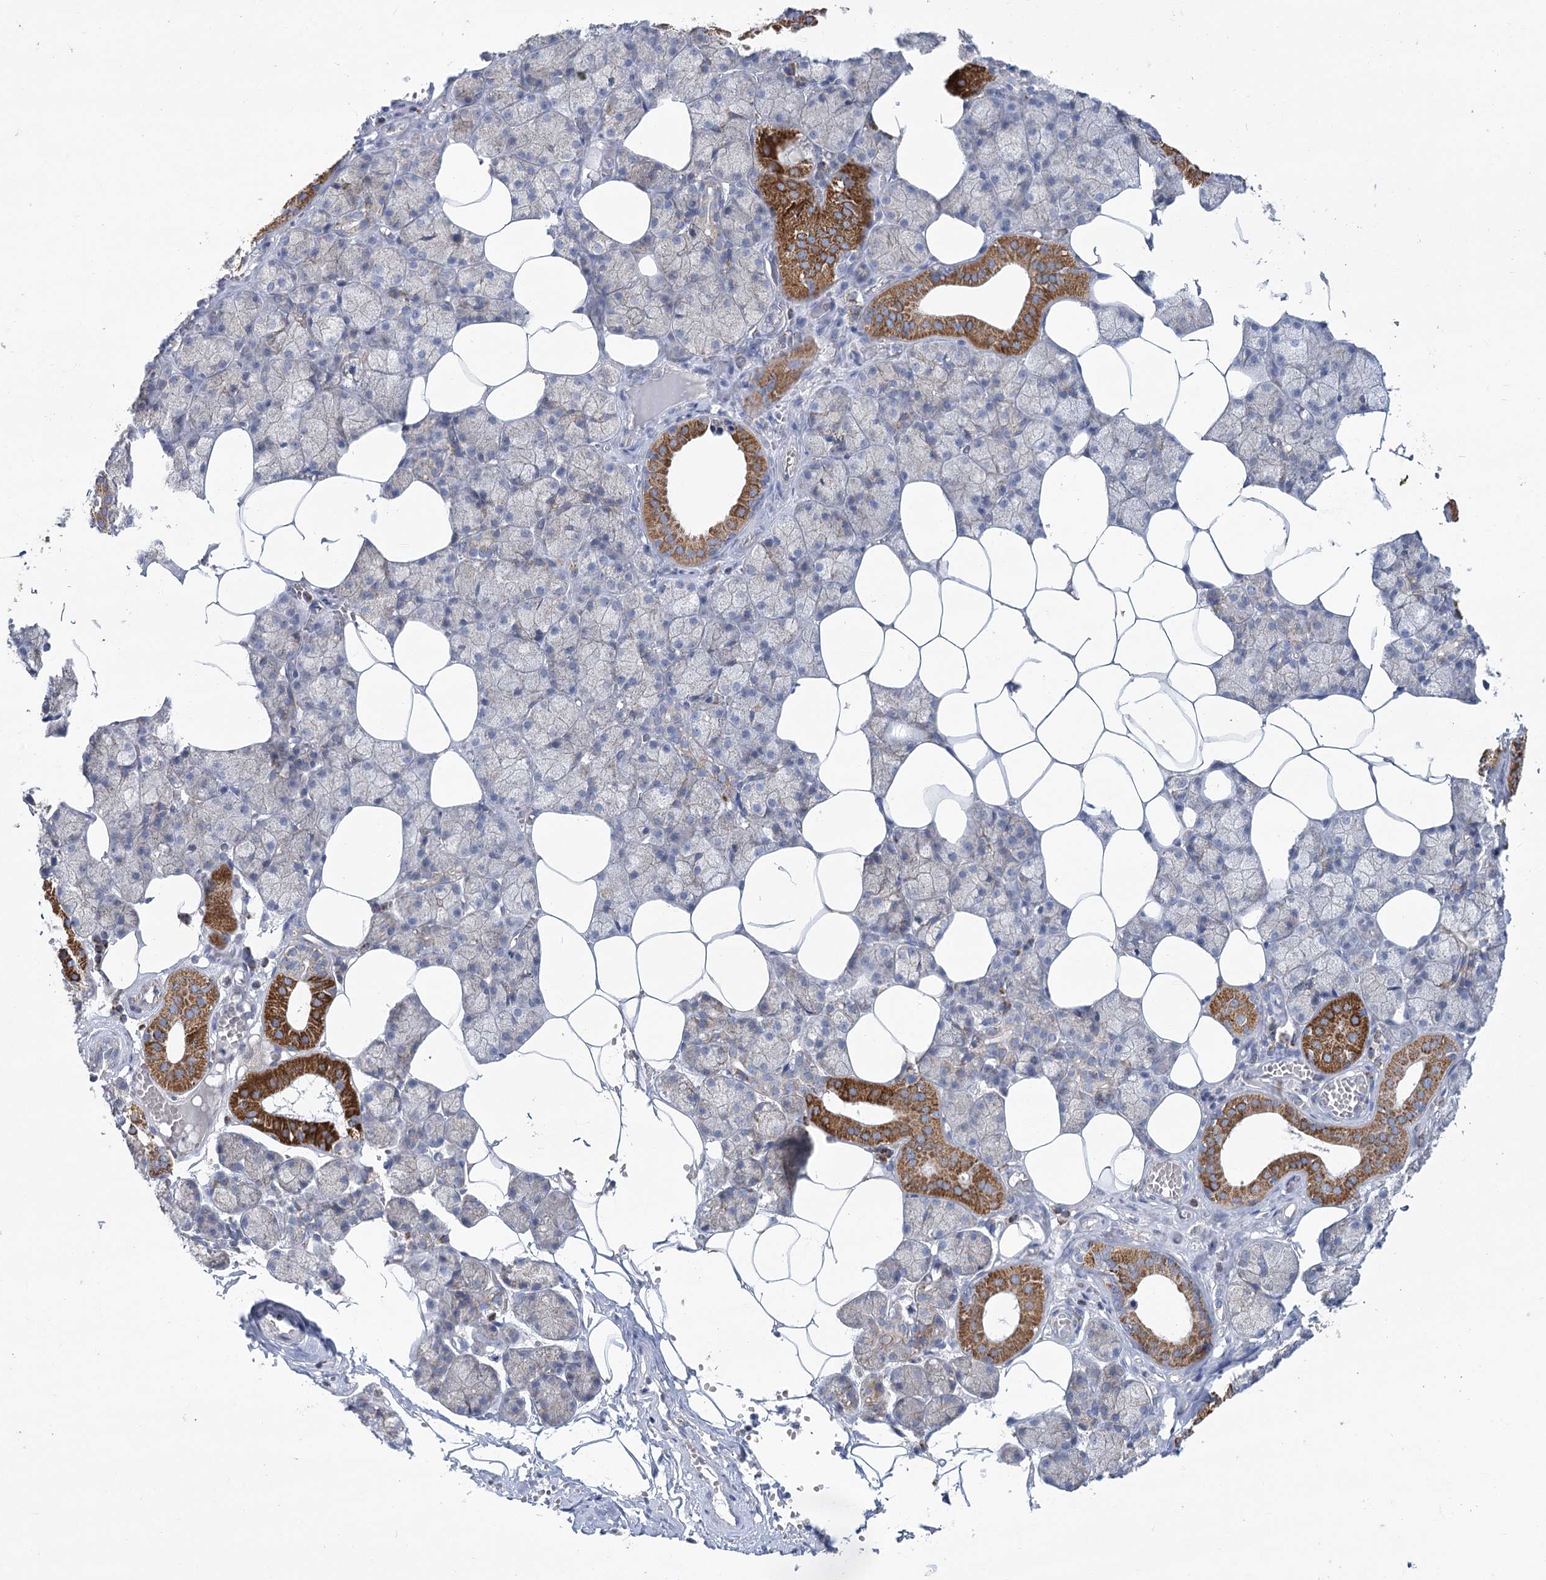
{"staining": {"intensity": "strong", "quantity": "<25%", "location": "cytoplasmic/membranous"}, "tissue": "salivary gland", "cell_type": "Glandular cells", "image_type": "normal", "snomed": [{"axis": "morphology", "description": "Normal tissue, NOS"}, {"axis": "topography", "description": "Salivary gland"}], "caption": "A medium amount of strong cytoplasmic/membranous expression is identified in approximately <25% of glandular cells in benign salivary gland. (IHC, brightfield microscopy, high magnification).", "gene": "SNX7", "patient": {"sex": "male", "age": 62}}